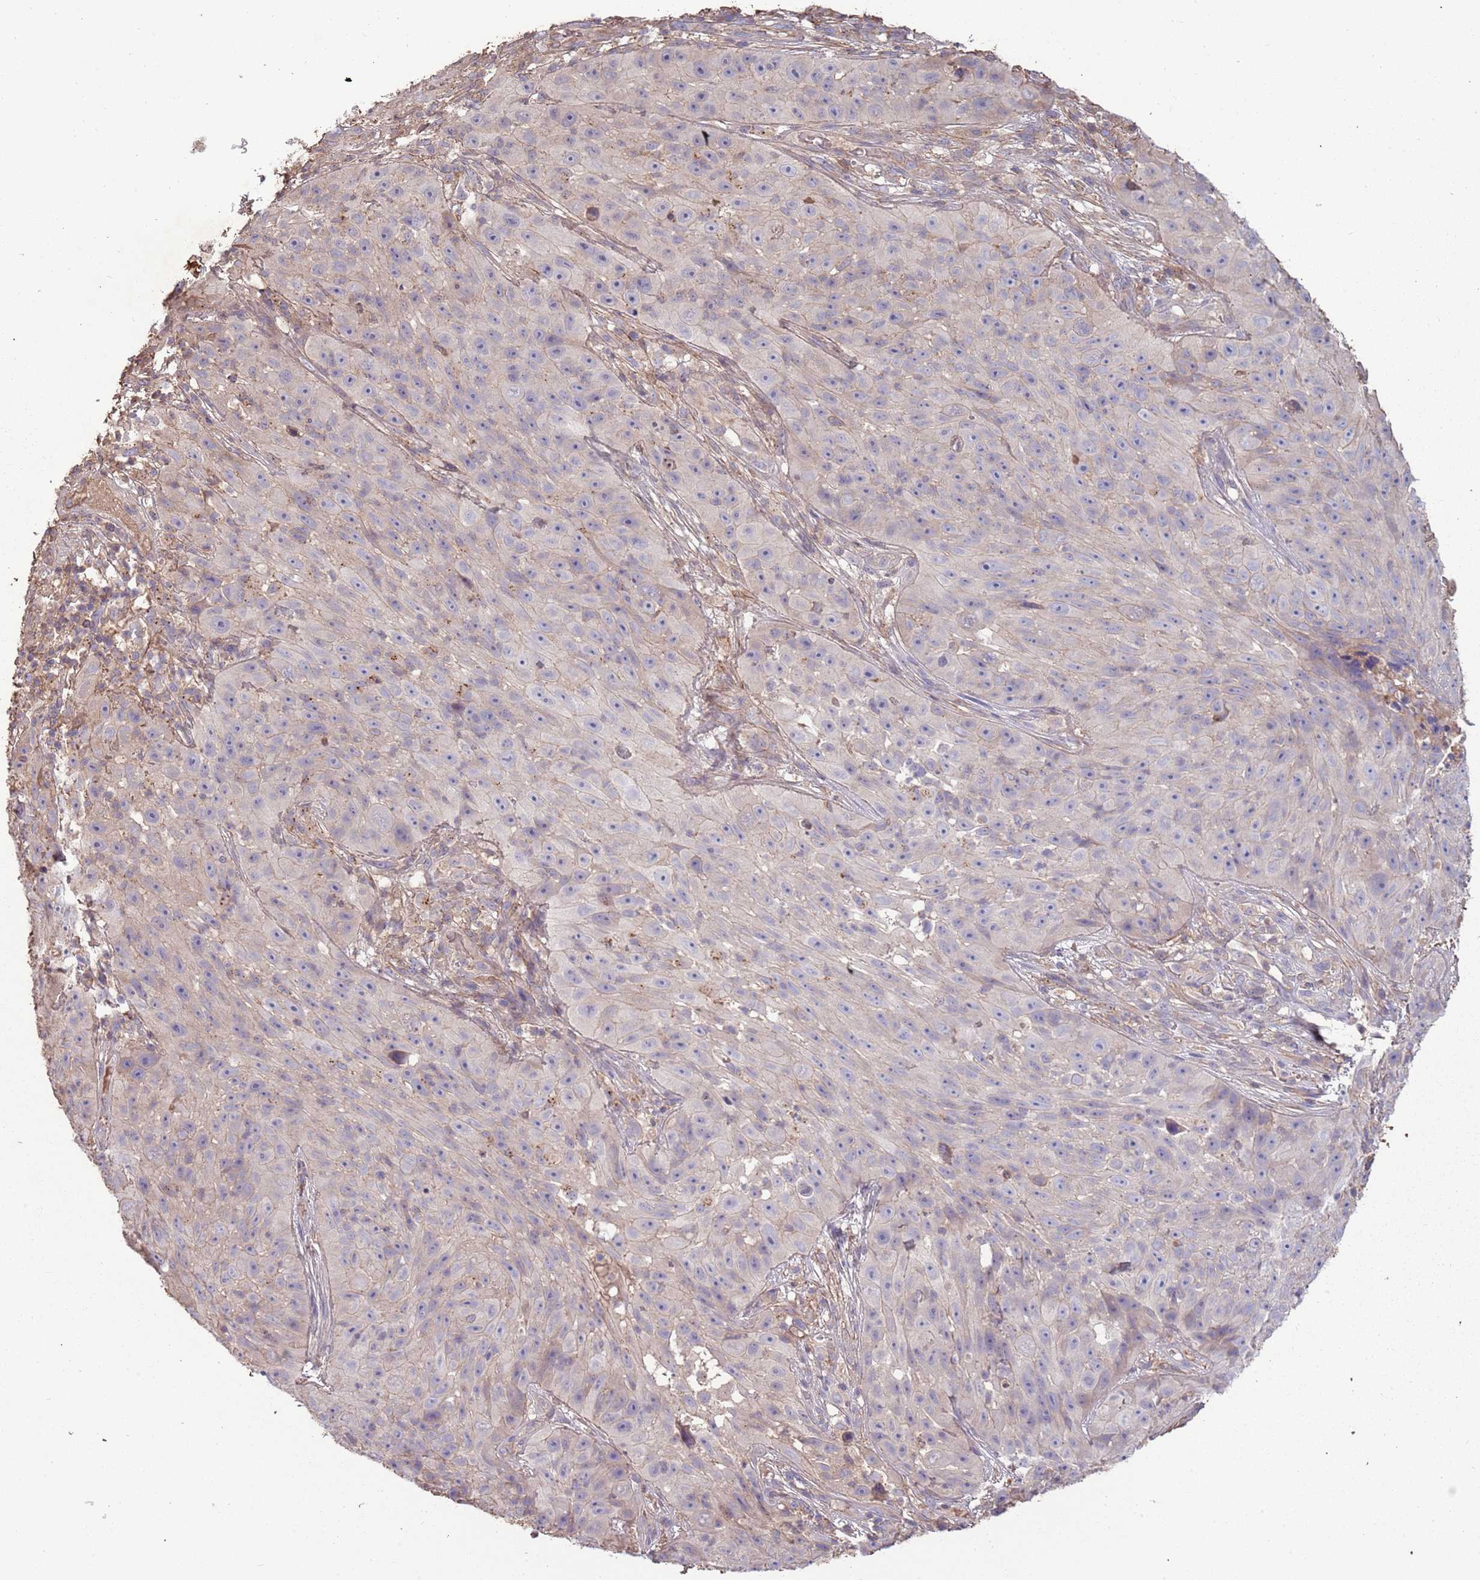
{"staining": {"intensity": "weak", "quantity": "<25%", "location": "cytoplasmic/membranous"}, "tissue": "skin cancer", "cell_type": "Tumor cells", "image_type": "cancer", "snomed": [{"axis": "morphology", "description": "Squamous cell carcinoma, NOS"}, {"axis": "topography", "description": "Skin"}], "caption": "There is no significant staining in tumor cells of skin cancer (squamous cell carcinoma).", "gene": "FECH", "patient": {"sex": "female", "age": 87}}